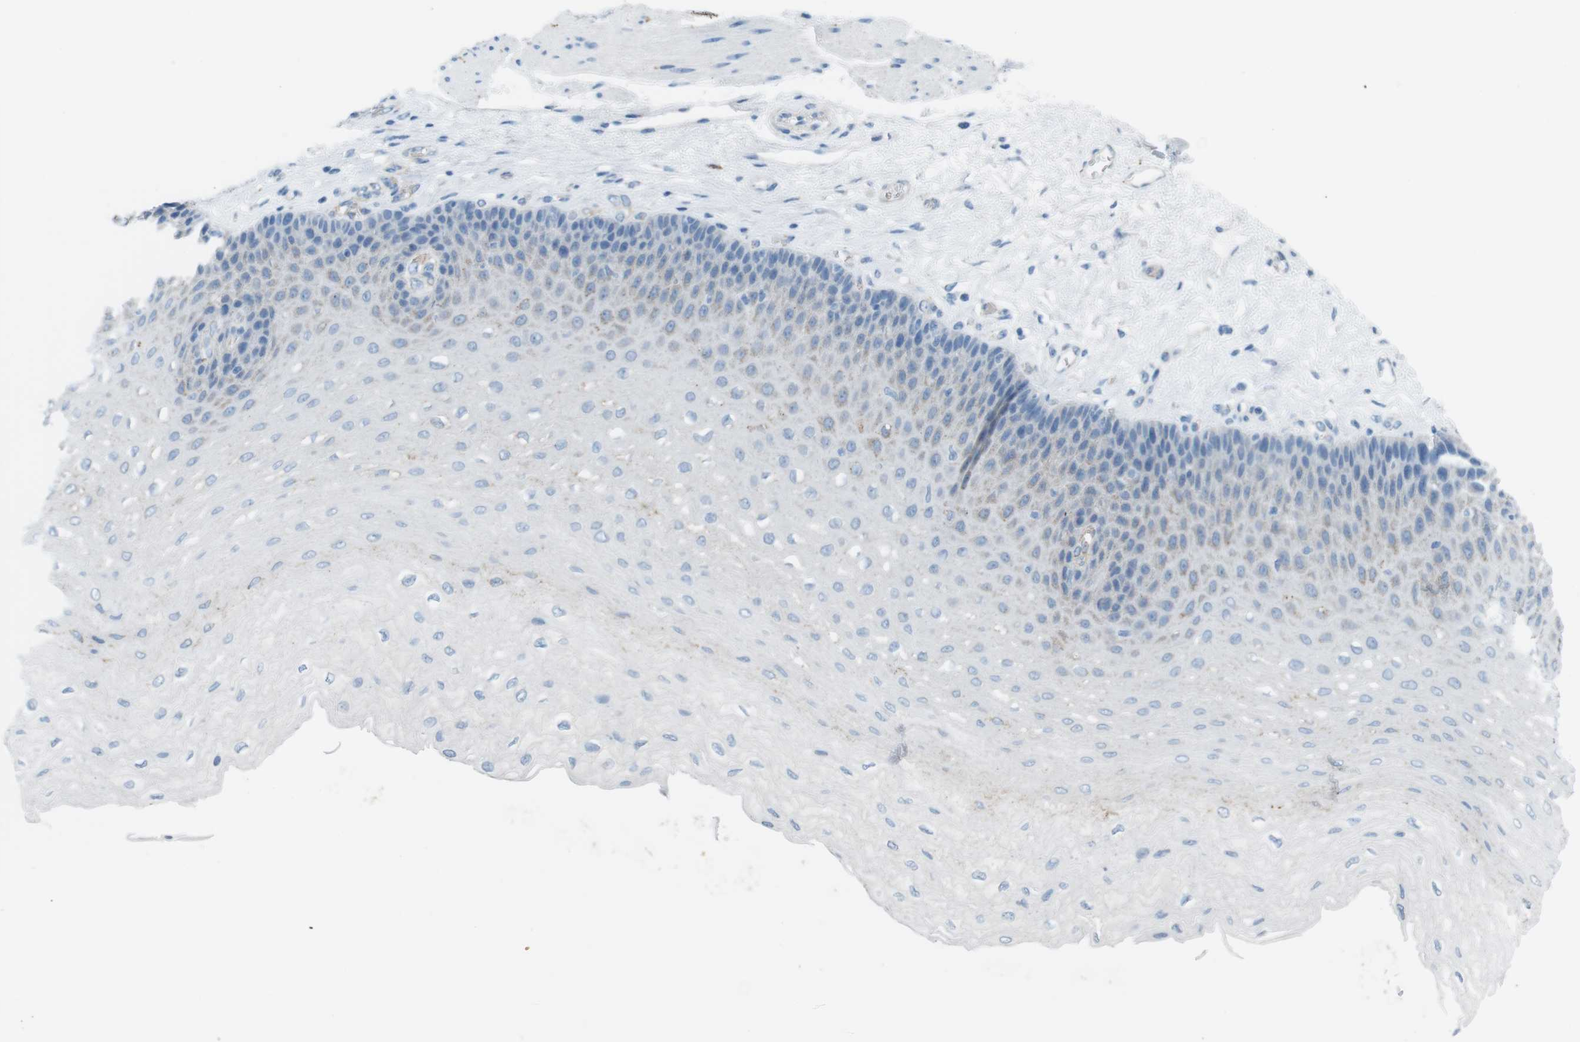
{"staining": {"intensity": "weak", "quantity": "<25%", "location": "cytoplasmic/membranous"}, "tissue": "esophagus", "cell_type": "Squamous epithelial cells", "image_type": "normal", "snomed": [{"axis": "morphology", "description": "Normal tissue, NOS"}, {"axis": "topography", "description": "Esophagus"}], "caption": "IHC of normal esophagus shows no positivity in squamous epithelial cells.", "gene": "VAMP1", "patient": {"sex": "female", "age": 72}}